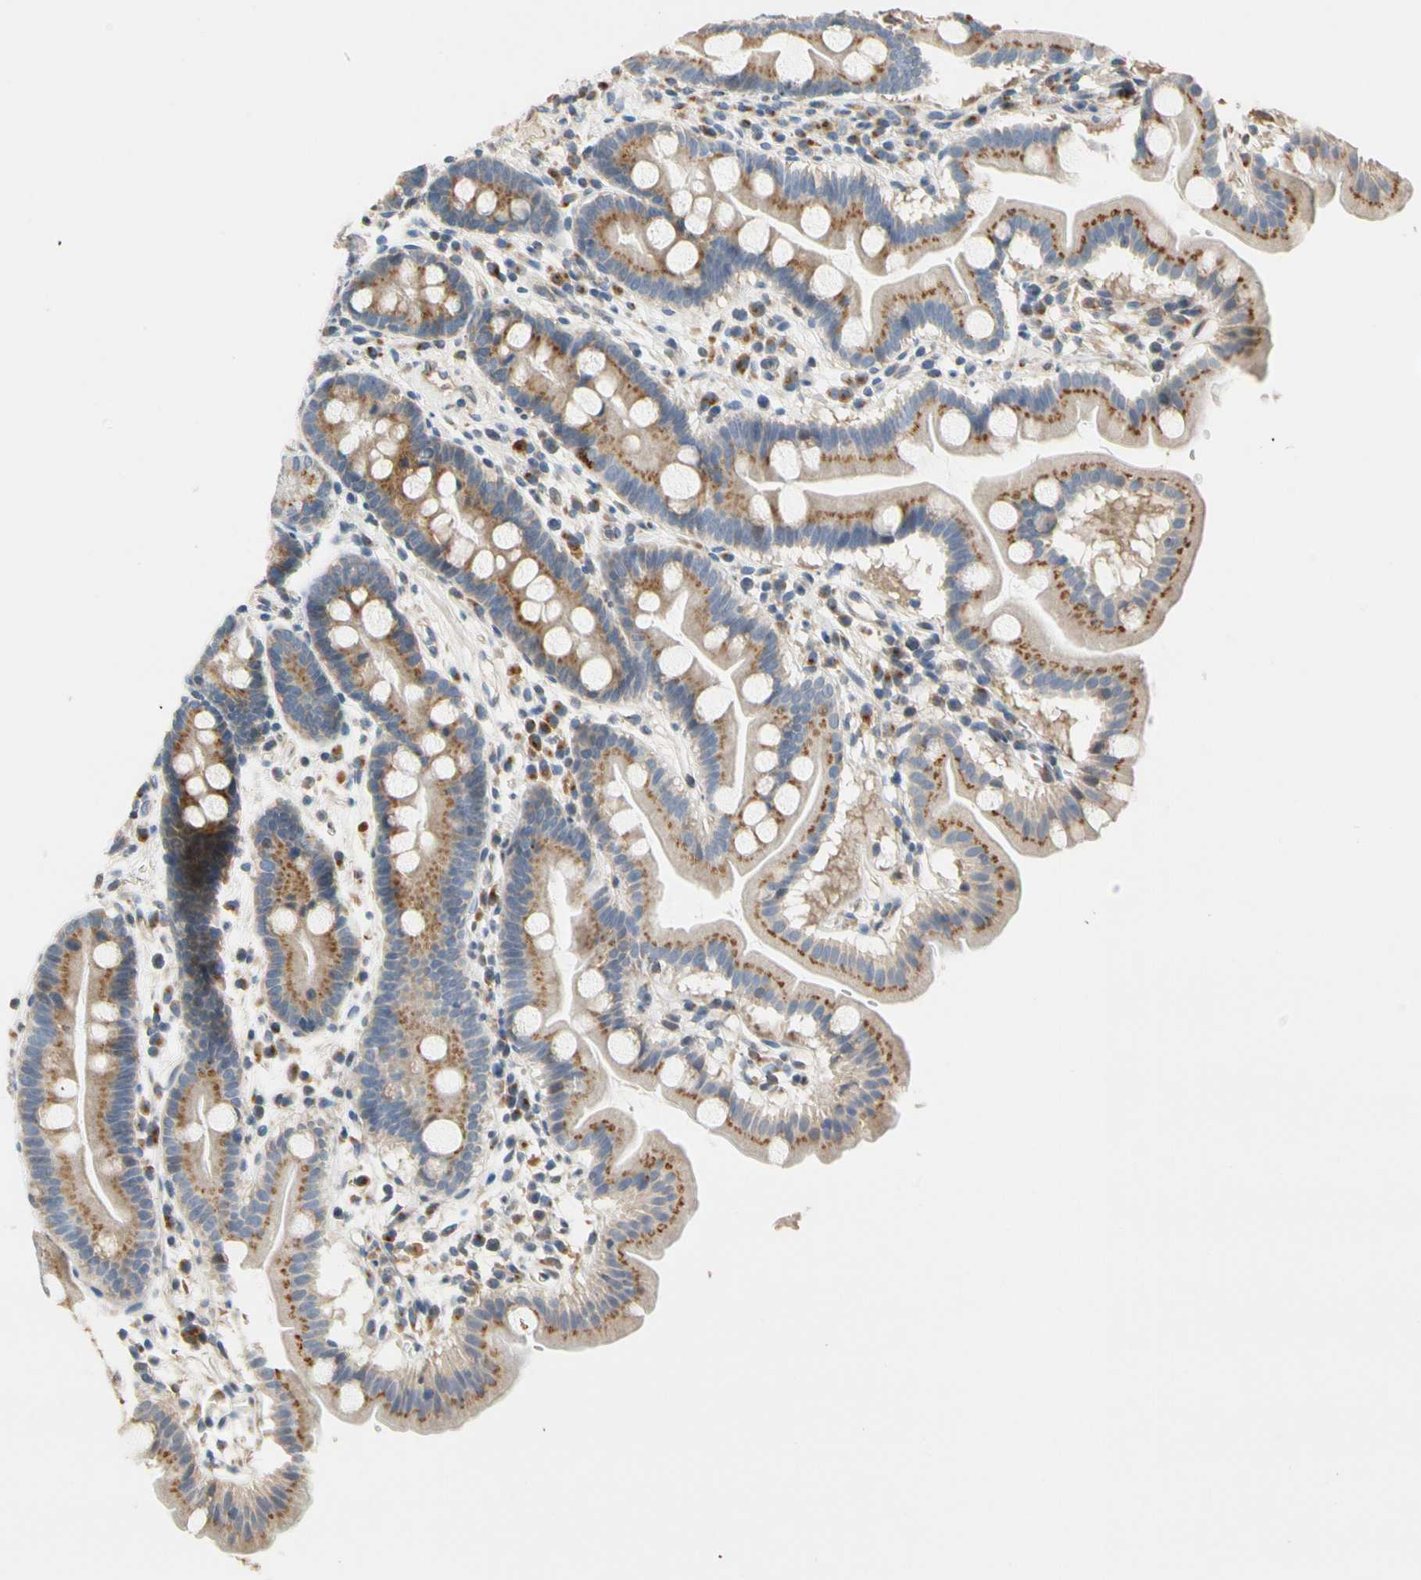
{"staining": {"intensity": "moderate", "quantity": ">75%", "location": "cytoplasmic/membranous"}, "tissue": "duodenum", "cell_type": "Glandular cells", "image_type": "normal", "snomed": [{"axis": "morphology", "description": "Normal tissue, NOS"}, {"axis": "topography", "description": "Duodenum"}], "caption": "Duodenum stained with a brown dye demonstrates moderate cytoplasmic/membranous positive positivity in about >75% of glandular cells.", "gene": "GPSM2", "patient": {"sex": "male", "age": 50}}